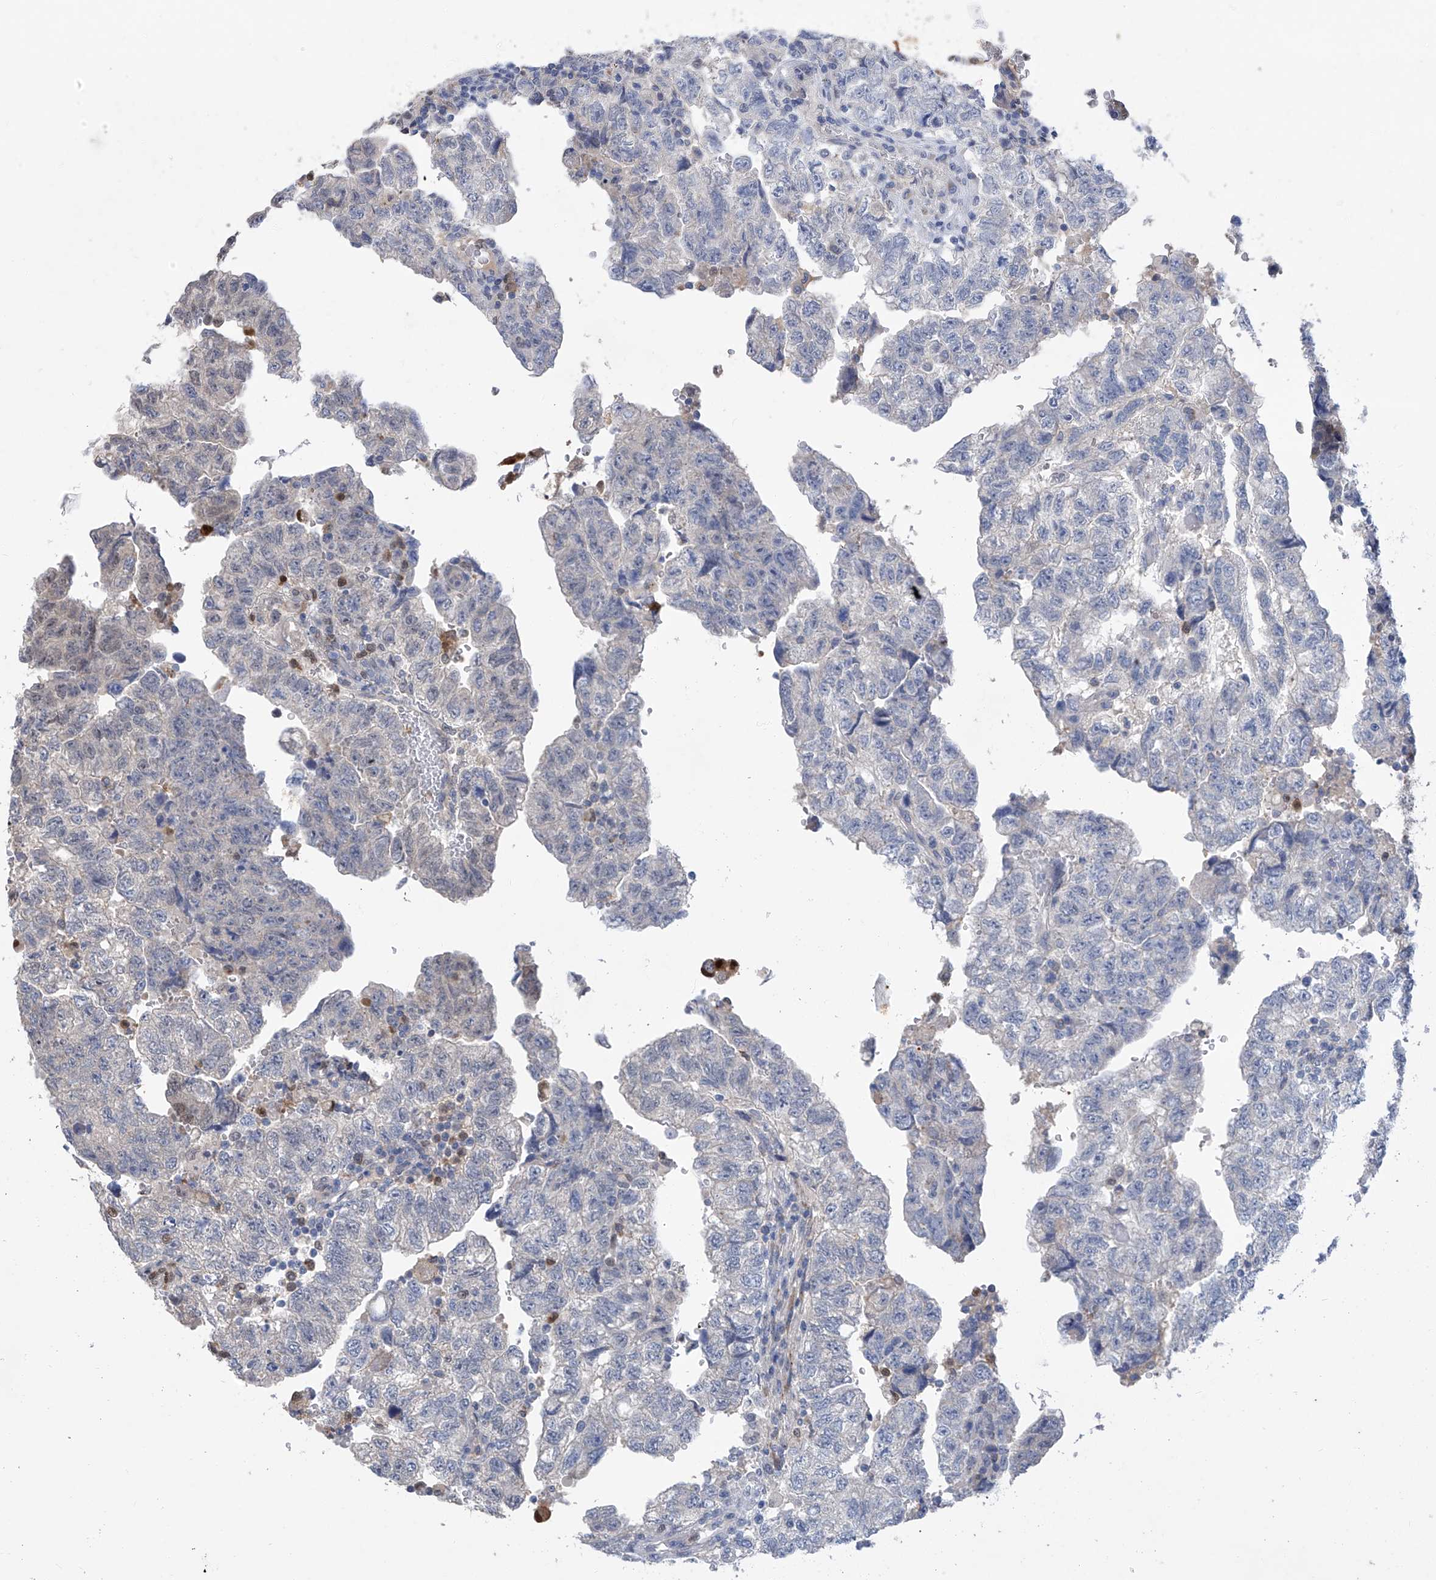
{"staining": {"intensity": "negative", "quantity": "none", "location": "none"}, "tissue": "testis cancer", "cell_type": "Tumor cells", "image_type": "cancer", "snomed": [{"axis": "morphology", "description": "Carcinoma, Embryonal, NOS"}, {"axis": "topography", "description": "Testis"}], "caption": "The photomicrograph demonstrates no significant expression in tumor cells of testis embryonal carcinoma.", "gene": "PHF20", "patient": {"sex": "male", "age": 36}}